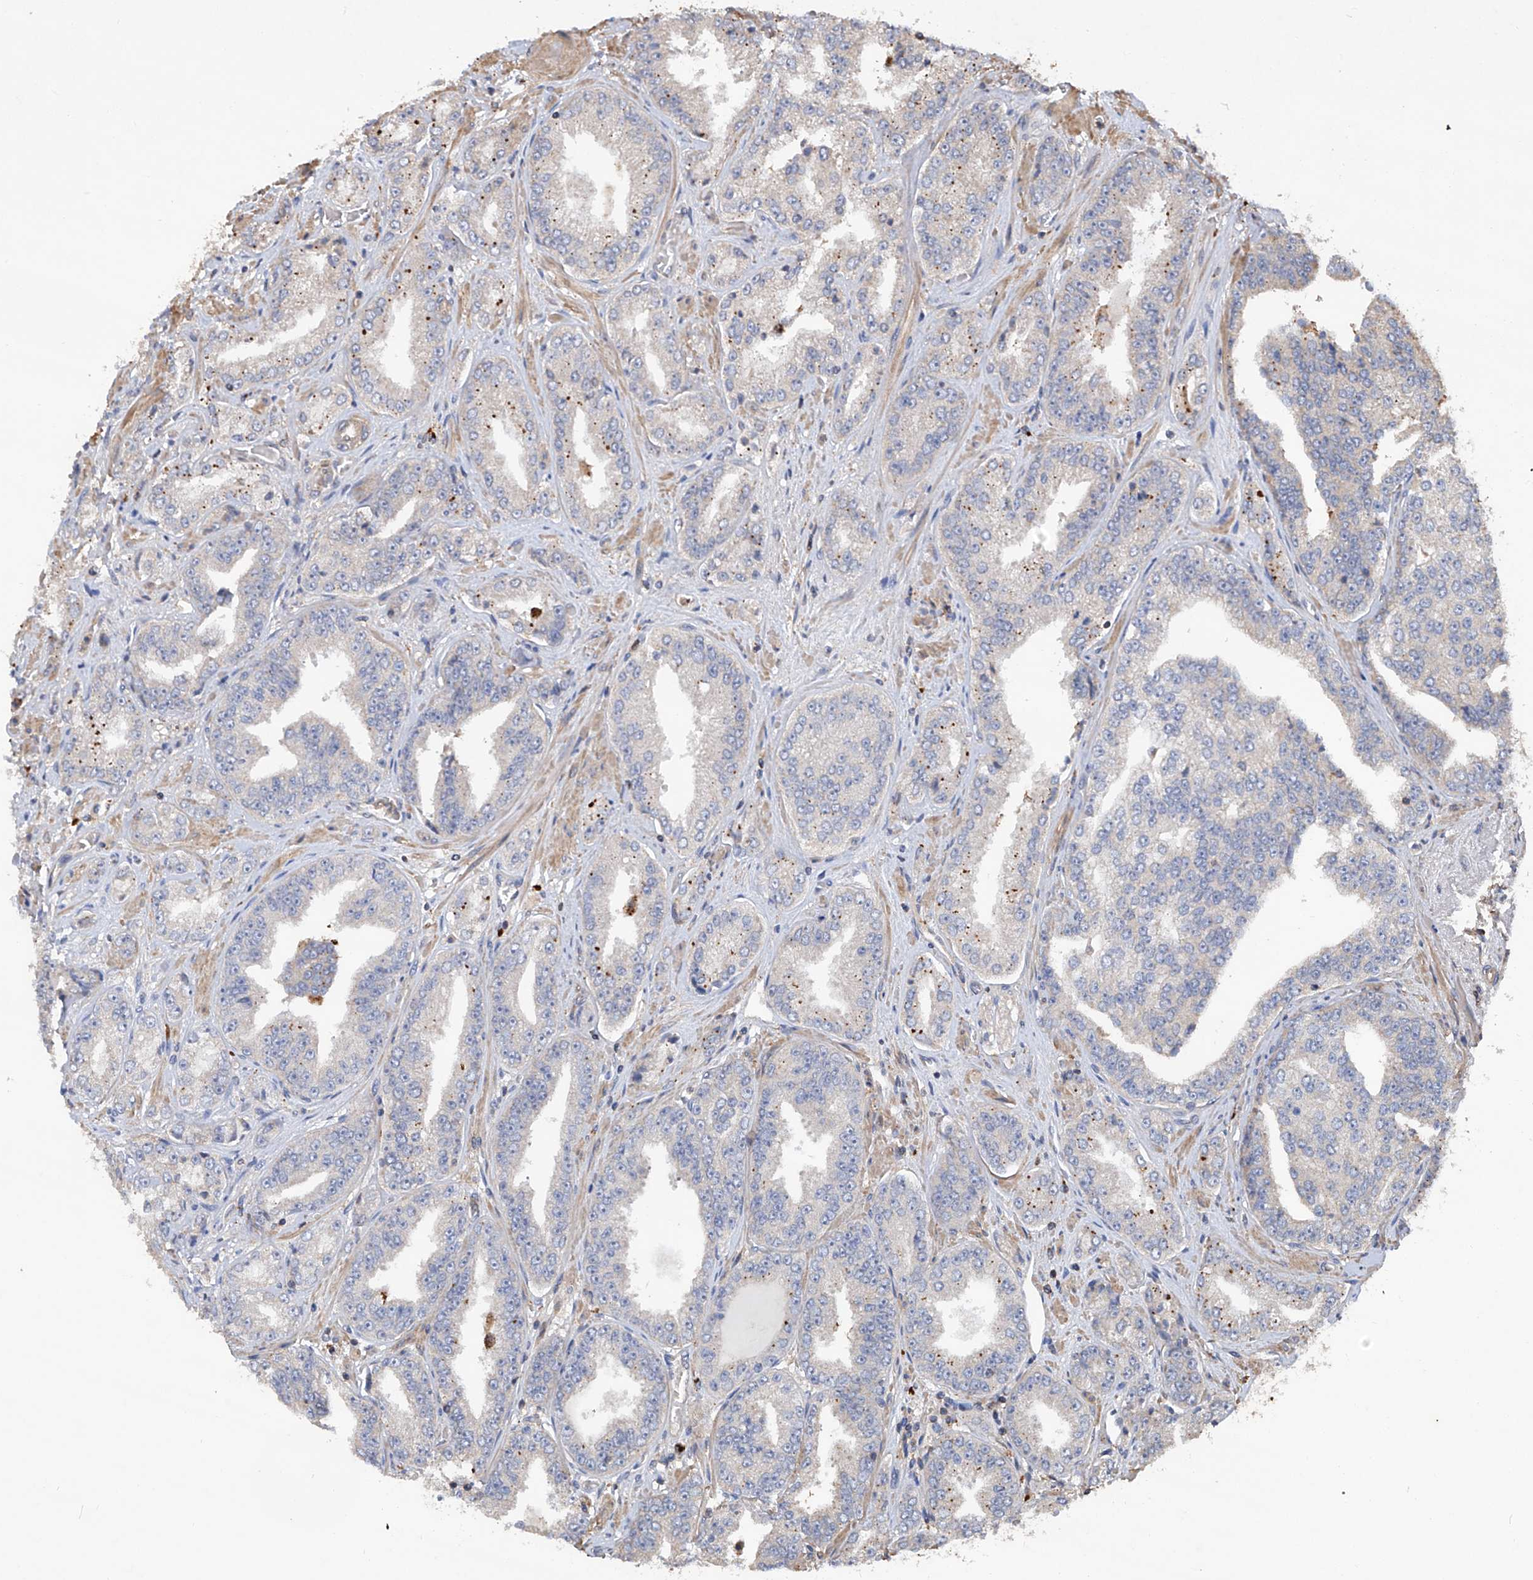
{"staining": {"intensity": "negative", "quantity": "none", "location": "none"}, "tissue": "prostate cancer", "cell_type": "Tumor cells", "image_type": "cancer", "snomed": [{"axis": "morphology", "description": "Adenocarcinoma, High grade"}, {"axis": "topography", "description": "Prostate"}], "caption": "This micrograph is of prostate cancer (high-grade adenocarcinoma) stained with immunohistochemistry to label a protein in brown with the nuclei are counter-stained blue. There is no positivity in tumor cells. (Brightfield microscopy of DAB (3,3'-diaminobenzidine) immunohistochemistry at high magnification).", "gene": "EDN1", "patient": {"sex": "male", "age": 71}}